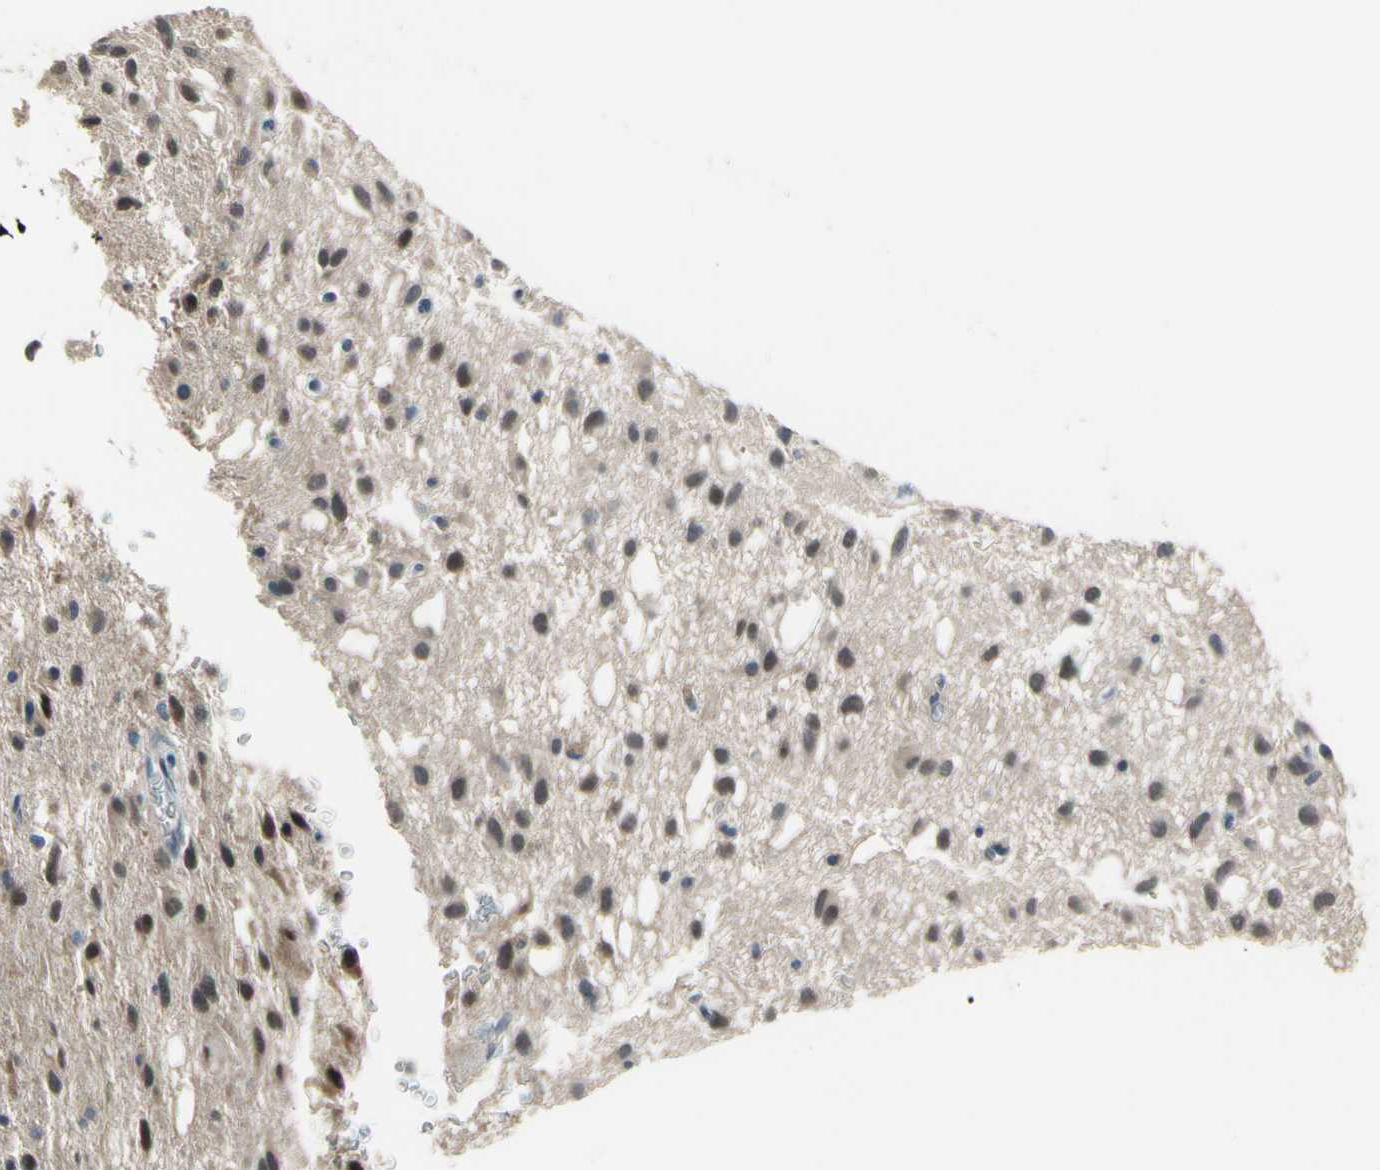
{"staining": {"intensity": "weak", "quantity": ">75%", "location": "nuclear"}, "tissue": "glioma", "cell_type": "Tumor cells", "image_type": "cancer", "snomed": [{"axis": "morphology", "description": "Glioma, malignant, Low grade"}, {"axis": "topography", "description": "Brain"}], "caption": "Immunohistochemical staining of glioma shows low levels of weak nuclear protein staining in approximately >75% of tumor cells.", "gene": "HSPA4", "patient": {"sex": "male", "age": 77}}